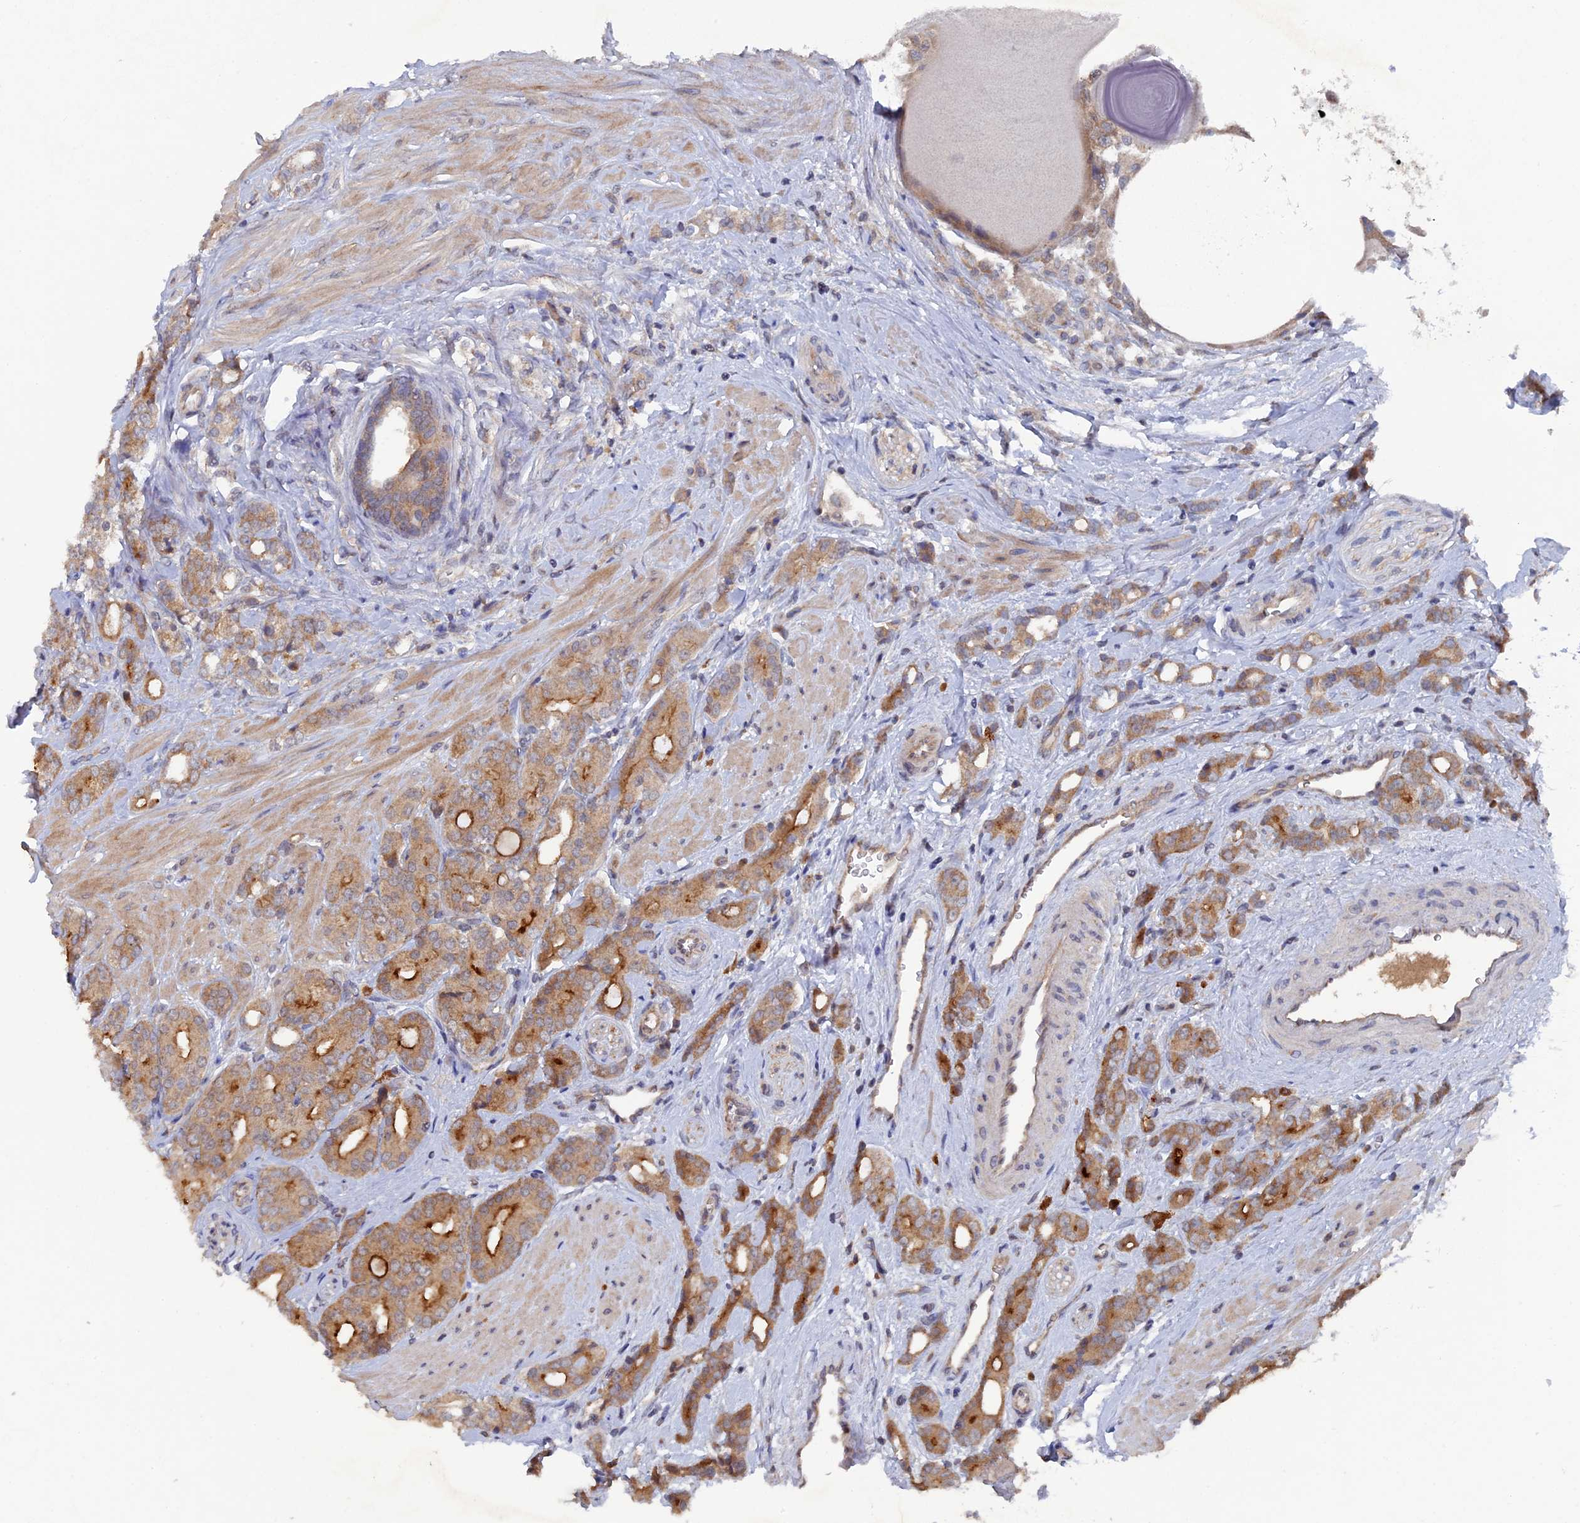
{"staining": {"intensity": "moderate", "quantity": "<25%", "location": "cytoplasmic/membranous"}, "tissue": "prostate cancer", "cell_type": "Tumor cells", "image_type": "cancer", "snomed": [{"axis": "morphology", "description": "Adenocarcinoma, High grade"}, {"axis": "topography", "description": "Prostate"}], "caption": "Prostate cancer (high-grade adenocarcinoma) stained with a brown dye demonstrates moderate cytoplasmic/membranous positive staining in about <25% of tumor cells.", "gene": "RAB15", "patient": {"sex": "male", "age": 62}}